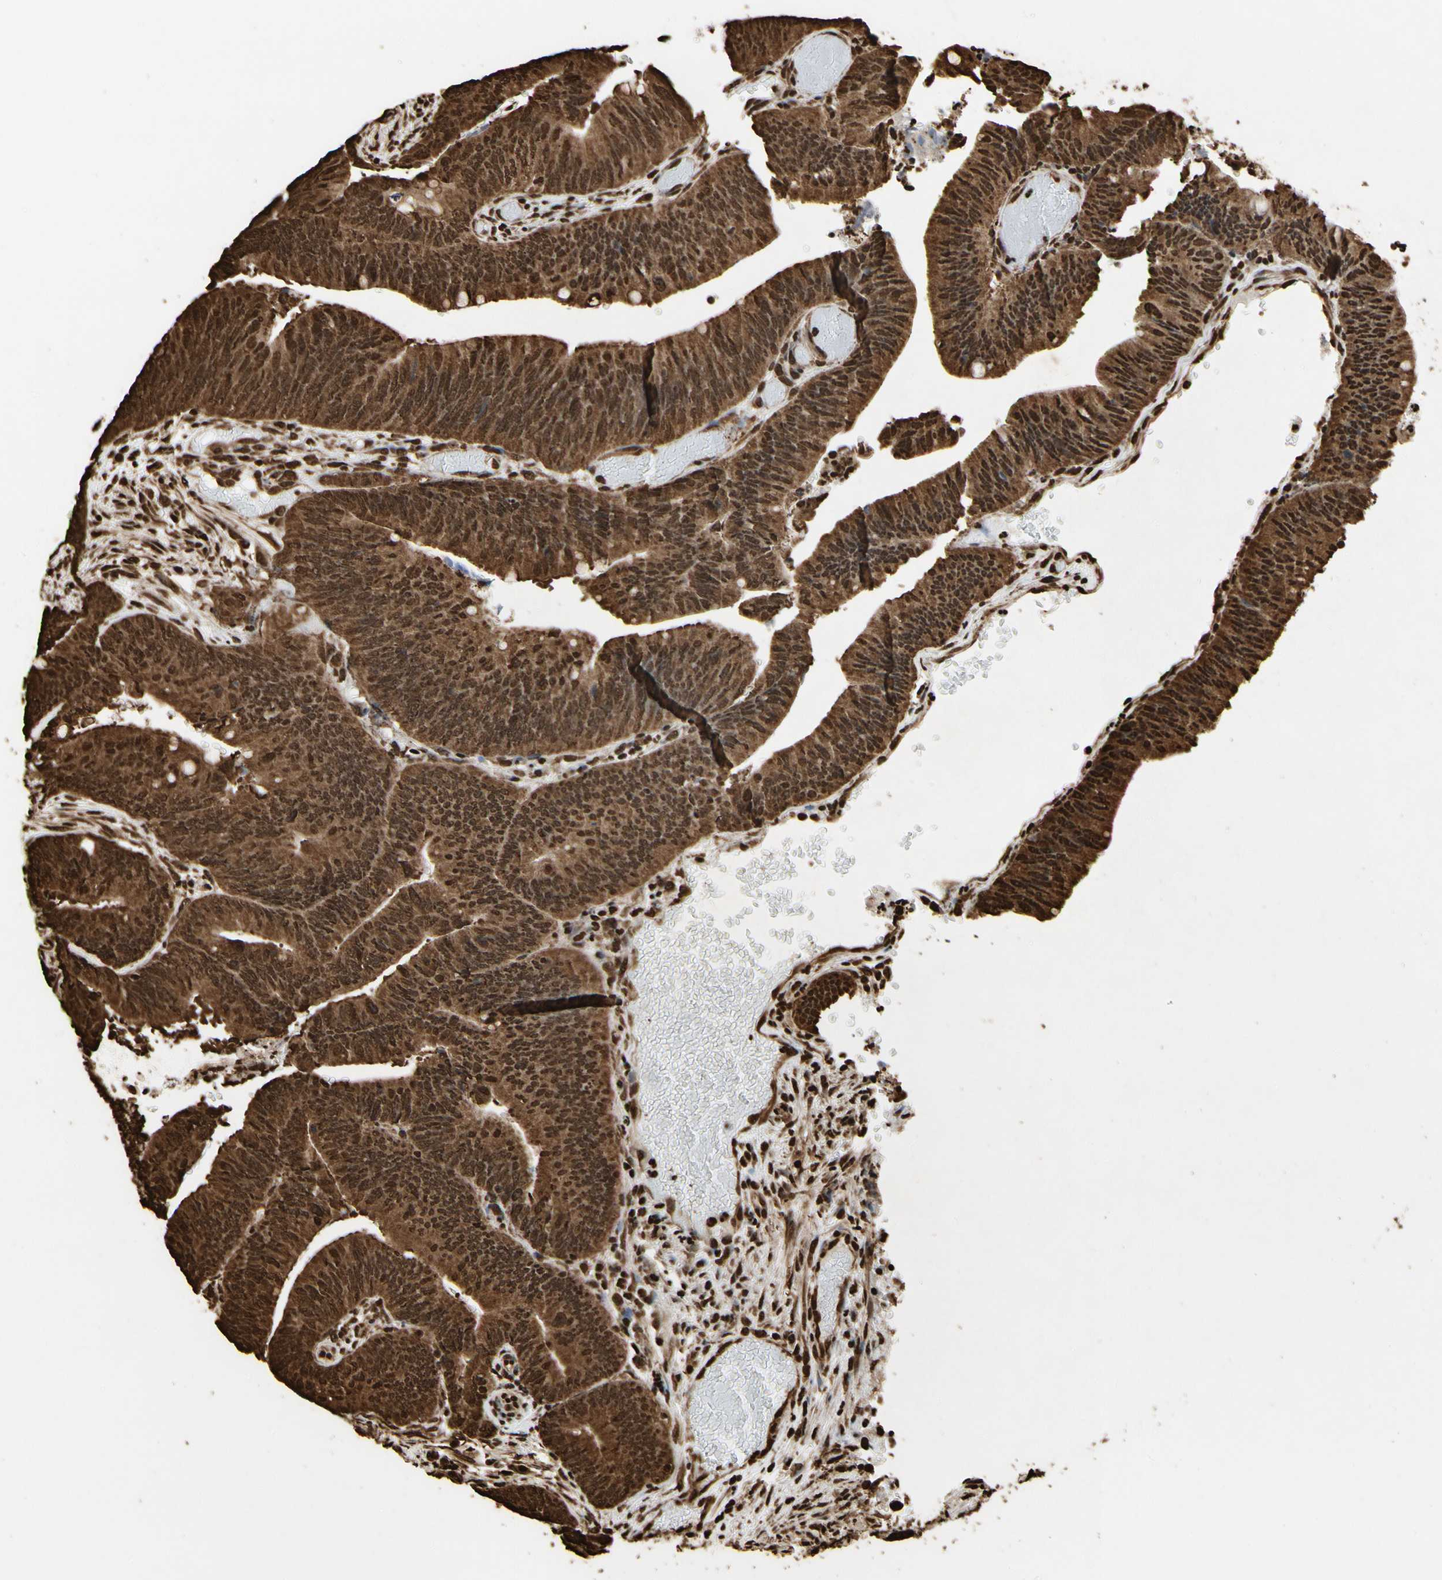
{"staining": {"intensity": "strong", "quantity": ">75%", "location": "cytoplasmic/membranous,nuclear"}, "tissue": "colorectal cancer", "cell_type": "Tumor cells", "image_type": "cancer", "snomed": [{"axis": "morphology", "description": "Adenocarcinoma, NOS"}, {"axis": "topography", "description": "Rectum"}], "caption": "Strong cytoplasmic/membranous and nuclear protein expression is seen in approximately >75% of tumor cells in colorectal adenocarcinoma.", "gene": "HNRNPK", "patient": {"sex": "female", "age": 66}}